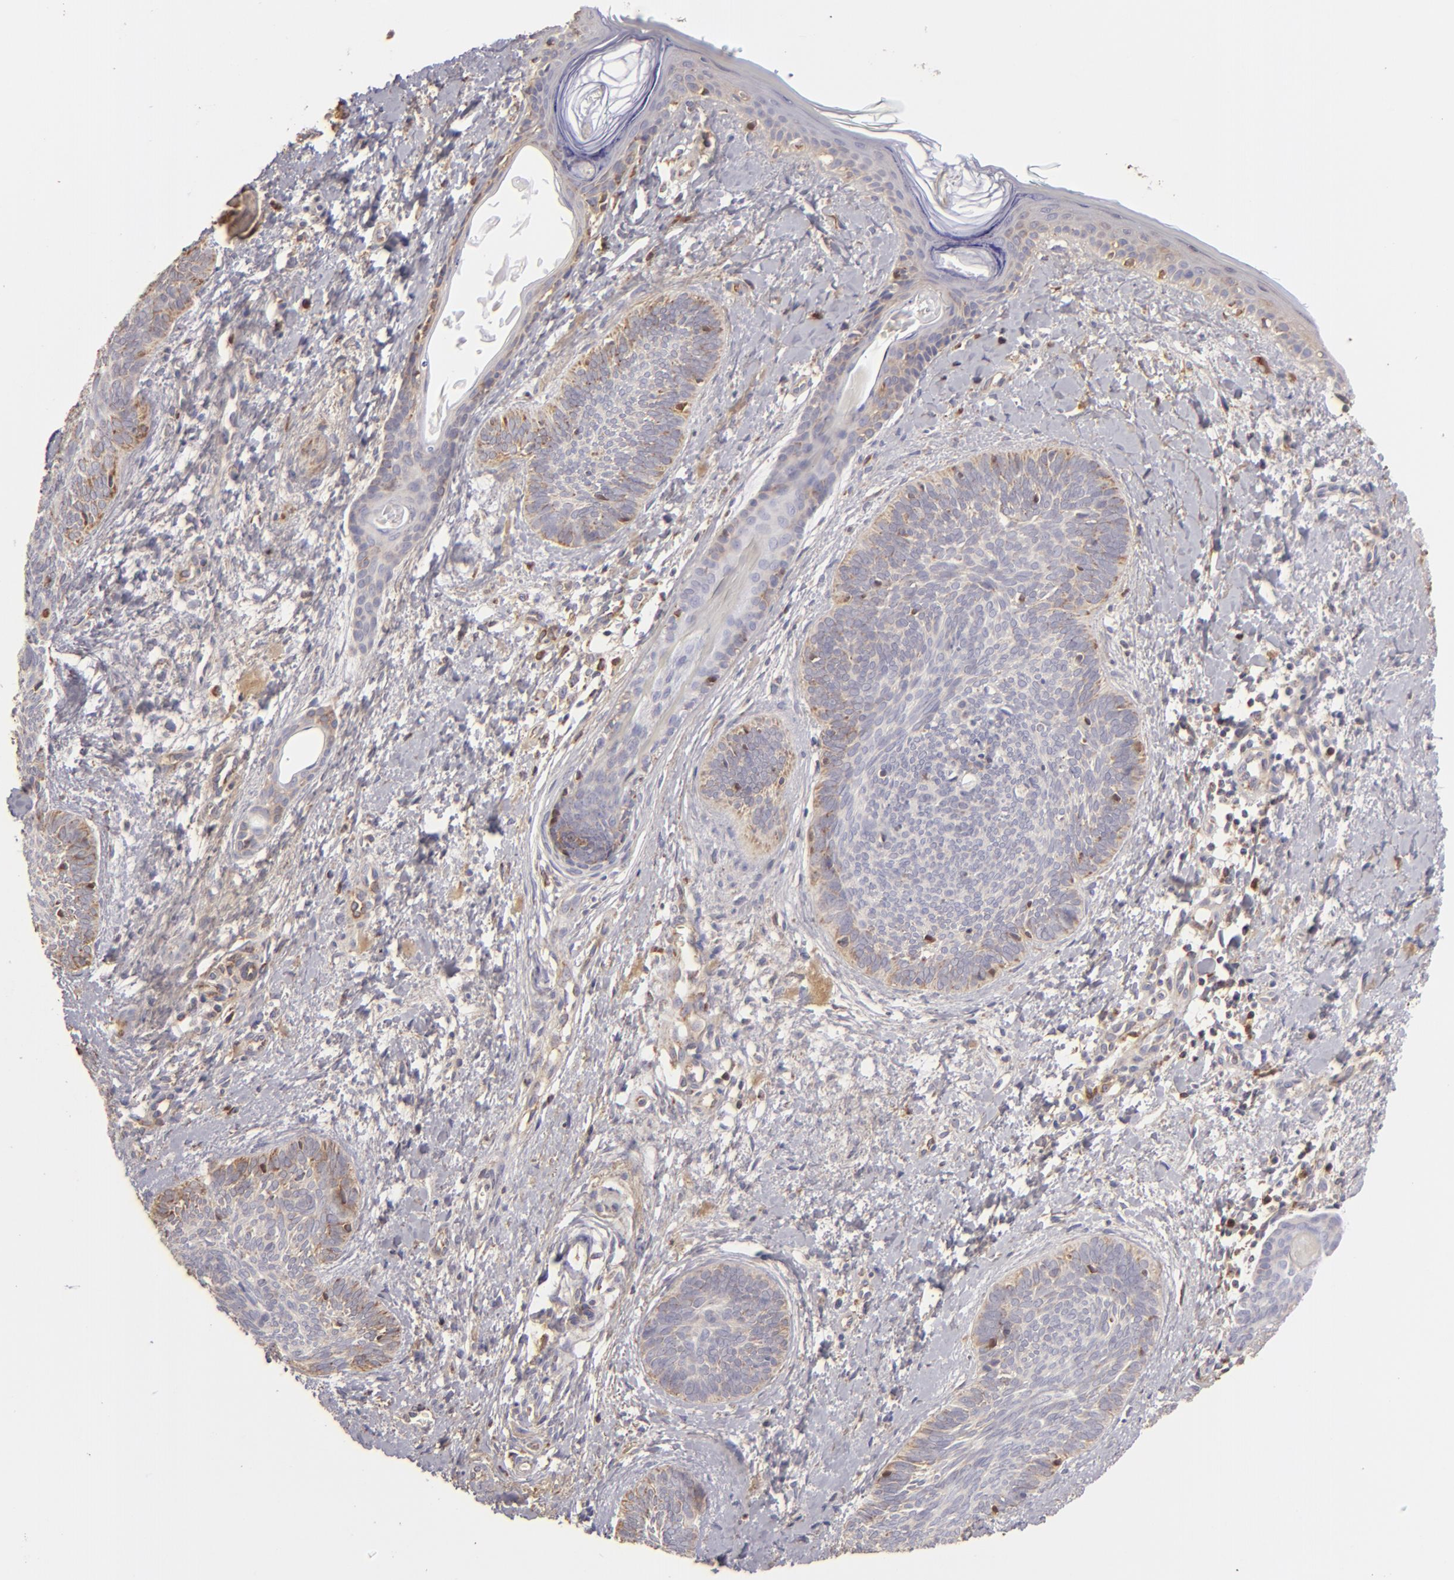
{"staining": {"intensity": "weak", "quantity": ">75%", "location": "cytoplasmic/membranous"}, "tissue": "skin cancer", "cell_type": "Tumor cells", "image_type": "cancer", "snomed": [{"axis": "morphology", "description": "Basal cell carcinoma"}, {"axis": "topography", "description": "Skin"}], "caption": "About >75% of tumor cells in basal cell carcinoma (skin) display weak cytoplasmic/membranous protein expression as visualized by brown immunohistochemical staining.", "gene": "CFB", "patient": {"sex": "female", "age": 81}}